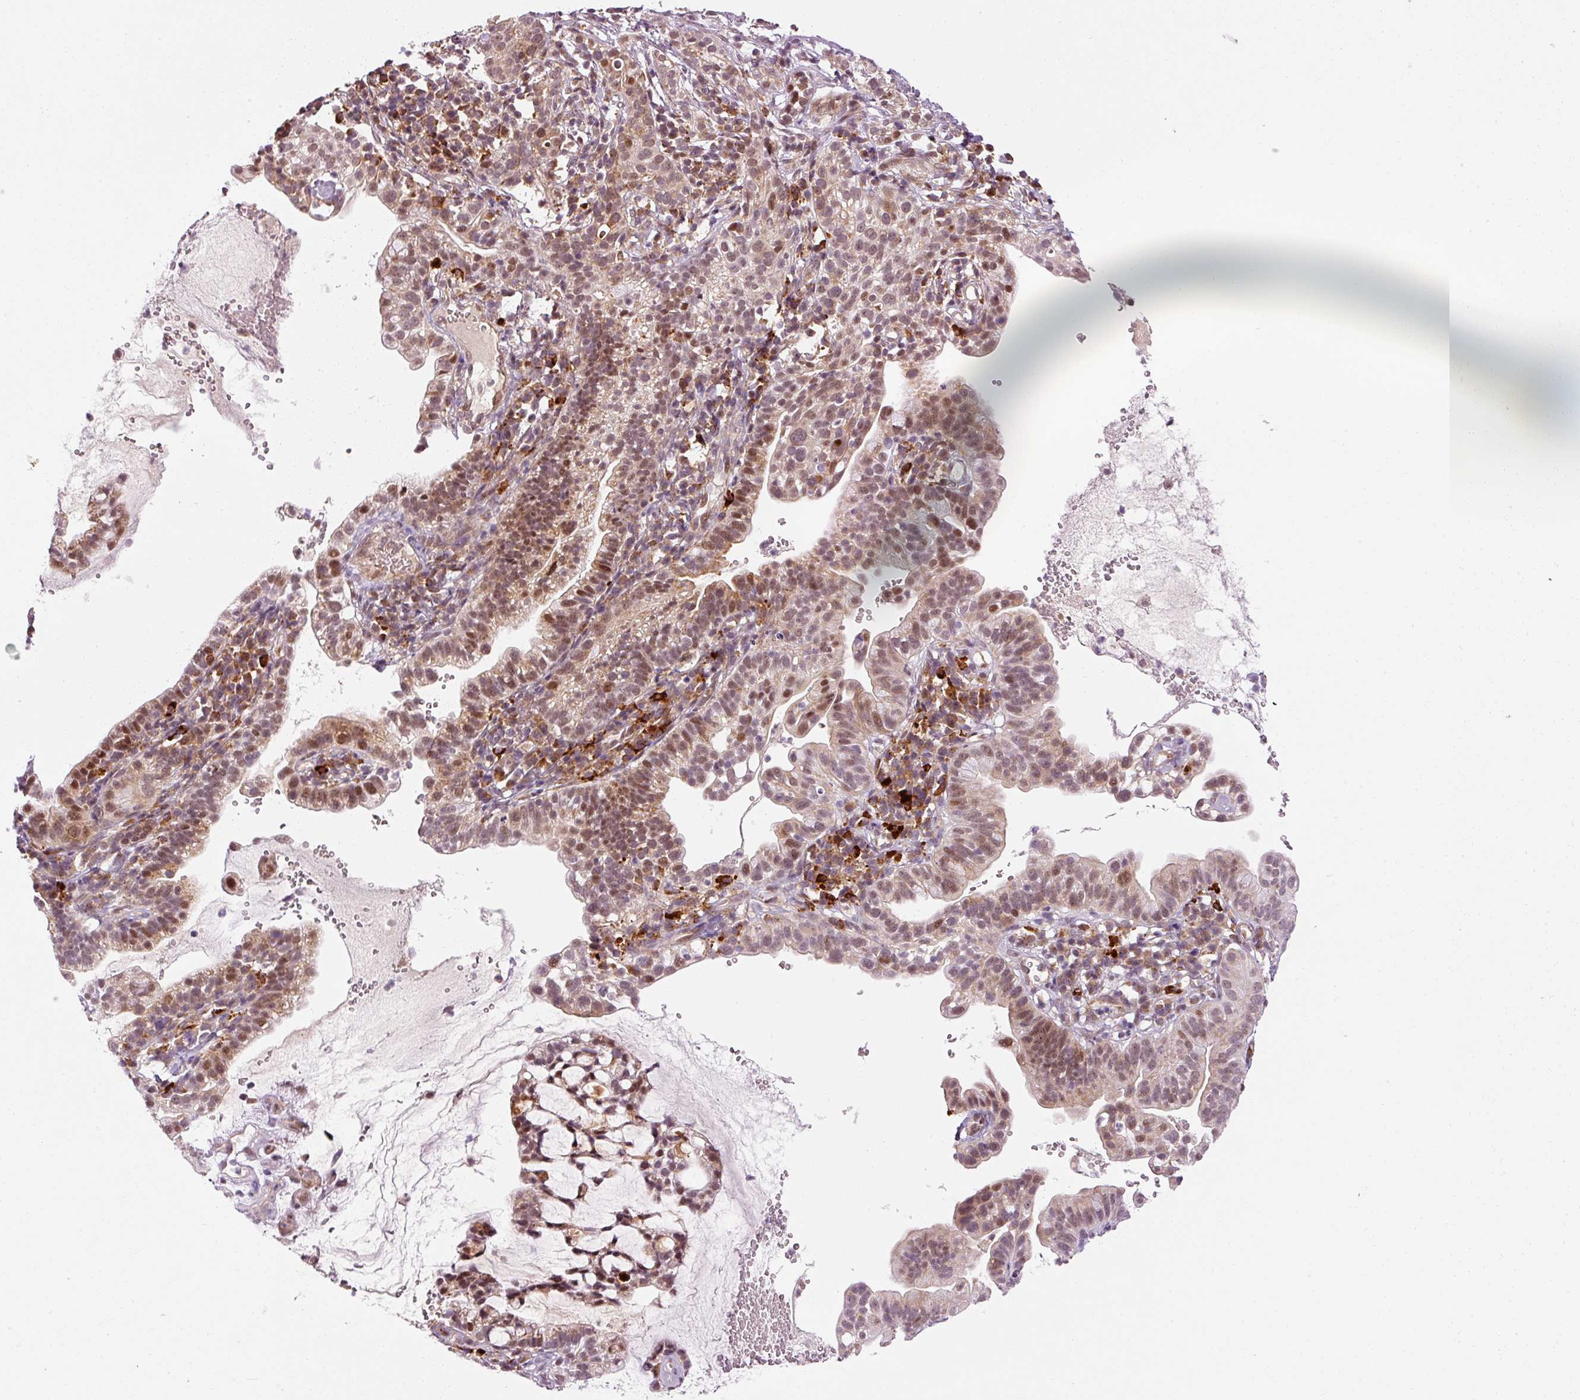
{"staining": {"intensity": "moderate", "quantity": ">75%", "location": "cytoplasmic/membranous,nuclear"}, "tissue": "cervical cancer", "cell_type": "Tumor cells", "image_type": "cancer", "snomed": [{"axis": "morphology", "description": "Adenocarcinoma, NOS"}, {"axis": "topography", "description": "Cervix"}], "caption": "Cervical adenocarcinoma stained with a brown dye reveals moderate cytoplasmic/membranous and nuclear positive staining in approximately >75% of tumor cells.", "gene": "ANKRD20A1", "patient": {"sex": "female", "age": 41}}